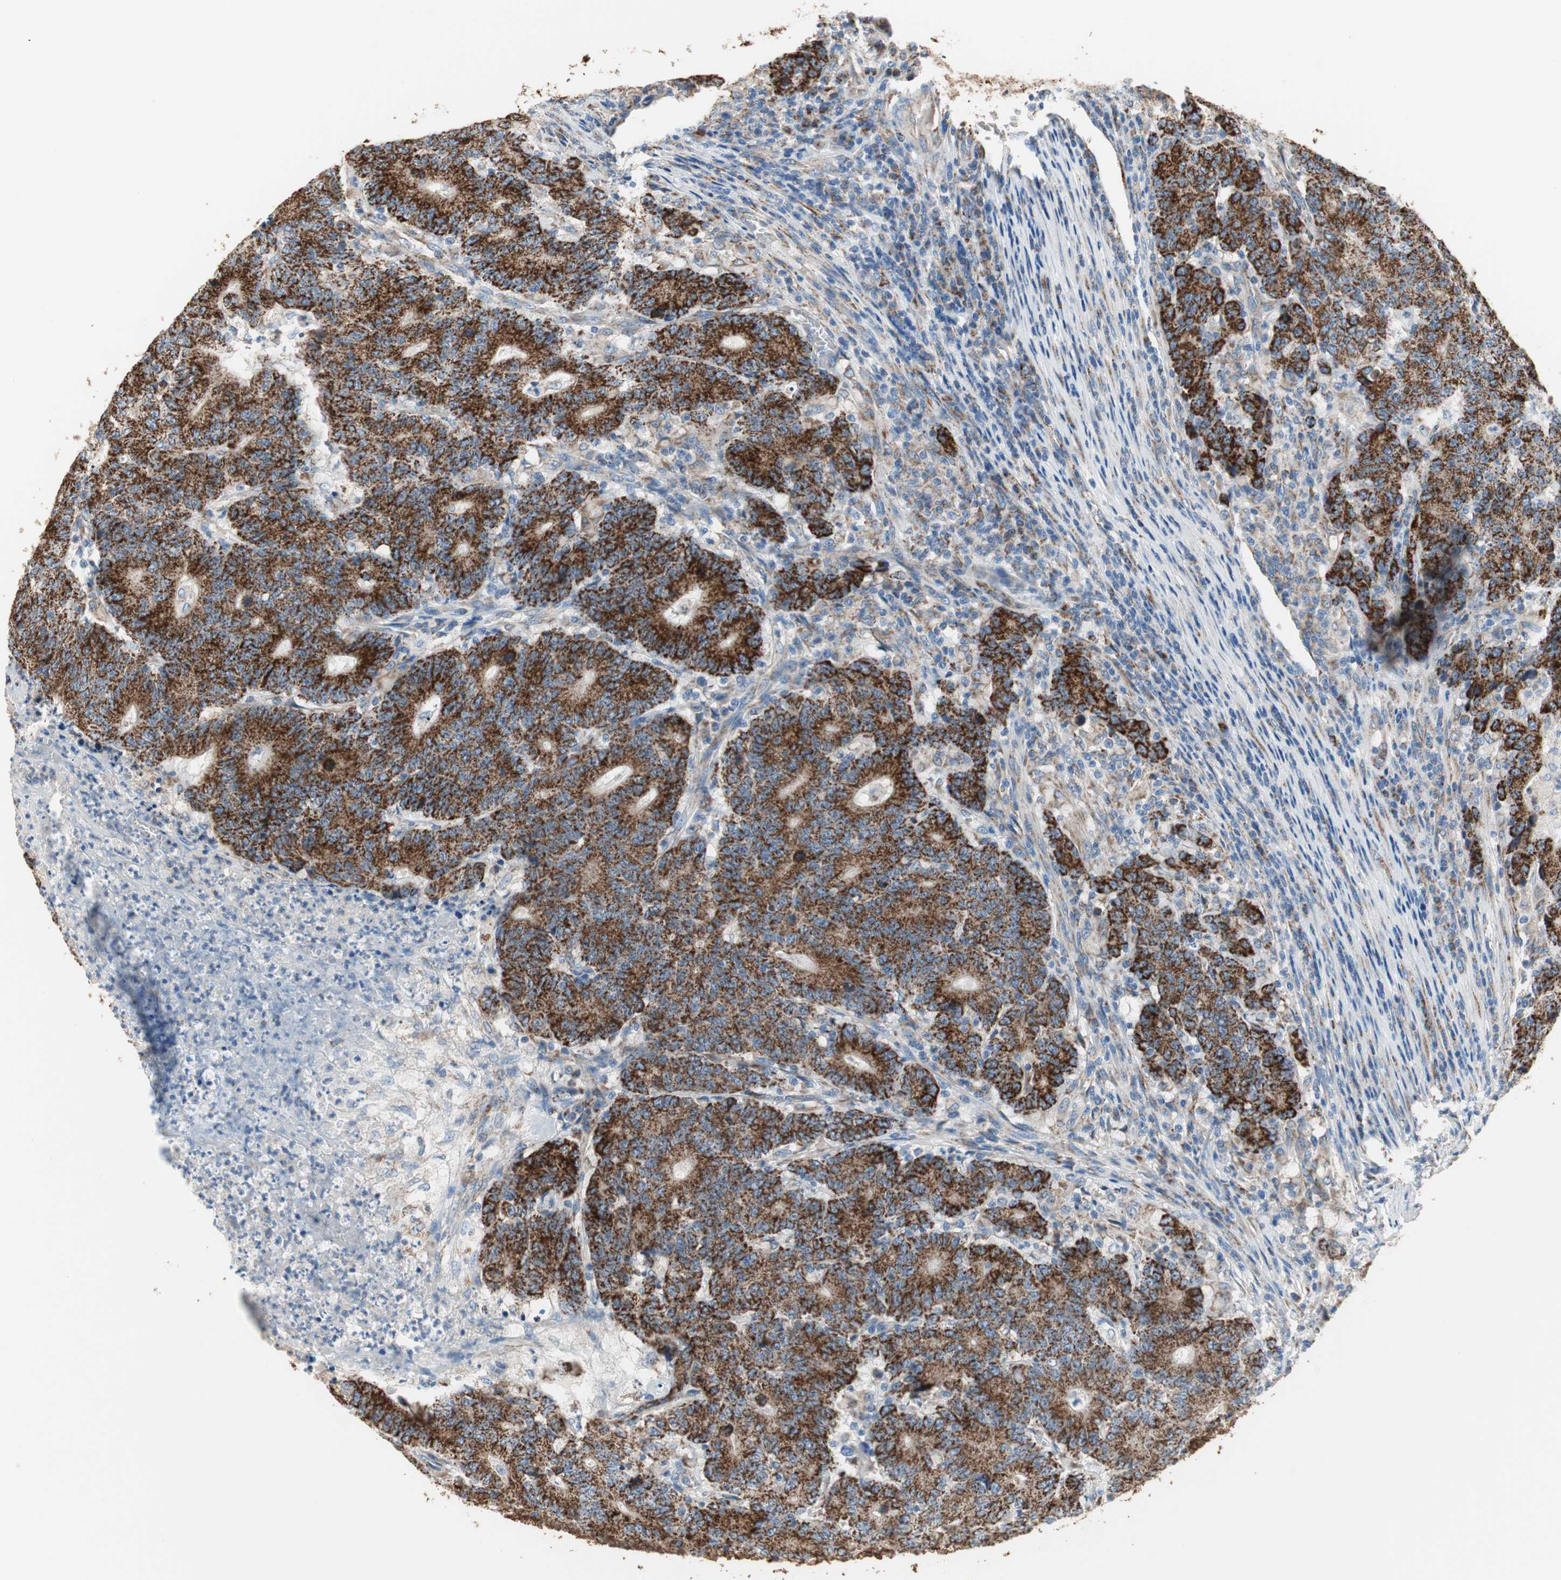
{"staining": {"intensity": "strong", "quantity": ">75%", "location": "cytoplasmic/membranous"}, "tissue": "colorectal cancer", "cell_type": "Tumor cells", "image_type": "cancer", "snomed": [{"axis": "morphology", "description": "Normal tissue, NOS"}, {"axis": "morphology", "description": "Adenocarcinoma, NOS"}, {"axis": "topography", "description": "Colon"}], "caption": "Brown immunohistochemical staining in human colorectal cancer reveals strong cytoplasmic/membranous expression in approximately >75% of tumor cells.", "gene": "TST", "patient": {"sex": "female", "age": 75}}